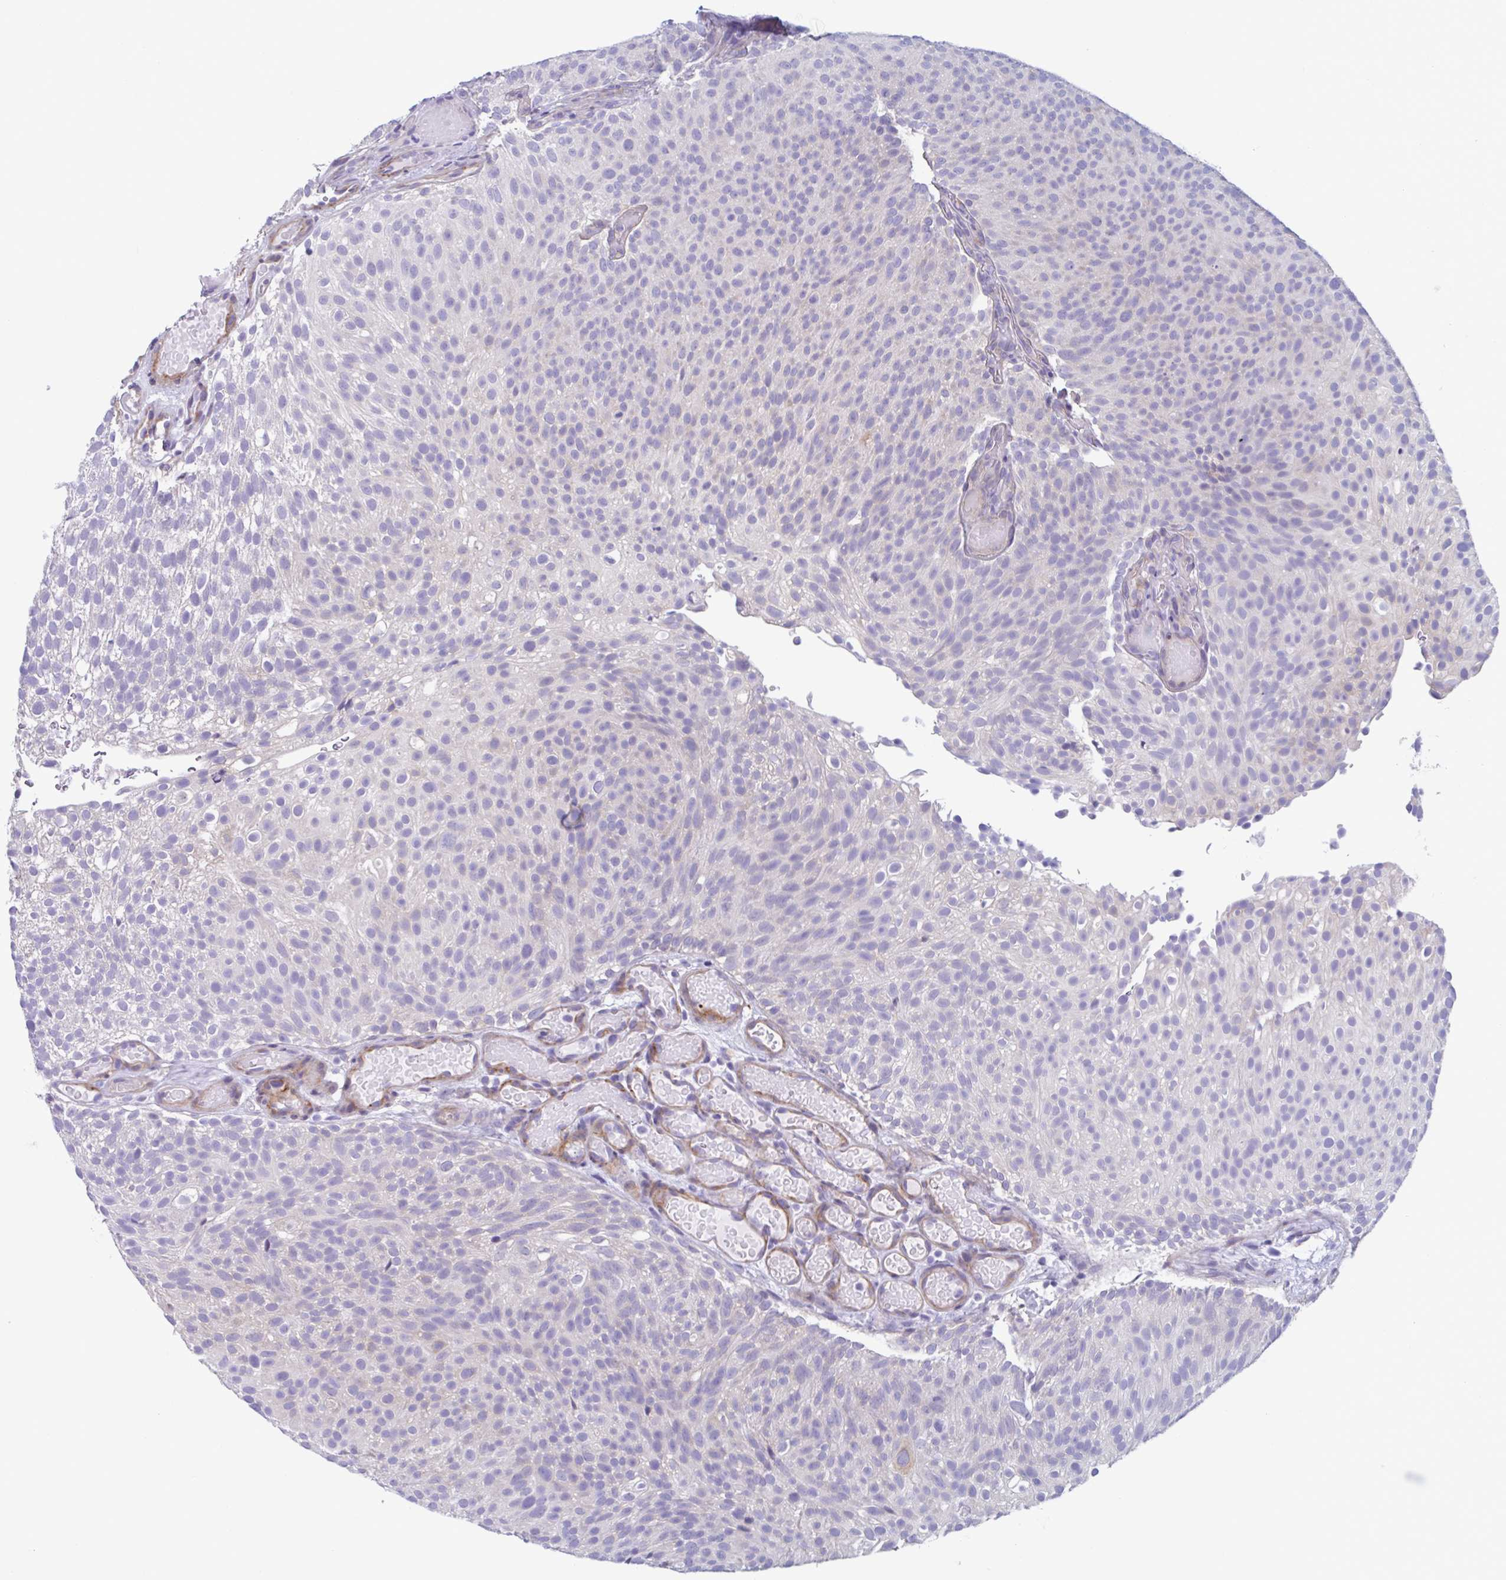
{"staining": {"intensity": "negative", "quantity": "none", "location": "none"}, "tissue": "urothelial cancer", "cell_type": "Tumor cells", "image_type": "cancer", "snomed": [{"axis": "morphology", "description": "Urothelial carcinoma, Low grade"}, {"axis": "topography", "description": "Urinary bladder"}], "caption": "Human urothelial cancer stained for a protein using immunohistochemistry shows no positivity in tumor cells.", "gene": "LPIN3", "patient": {"sex": "male", "age": 78}}